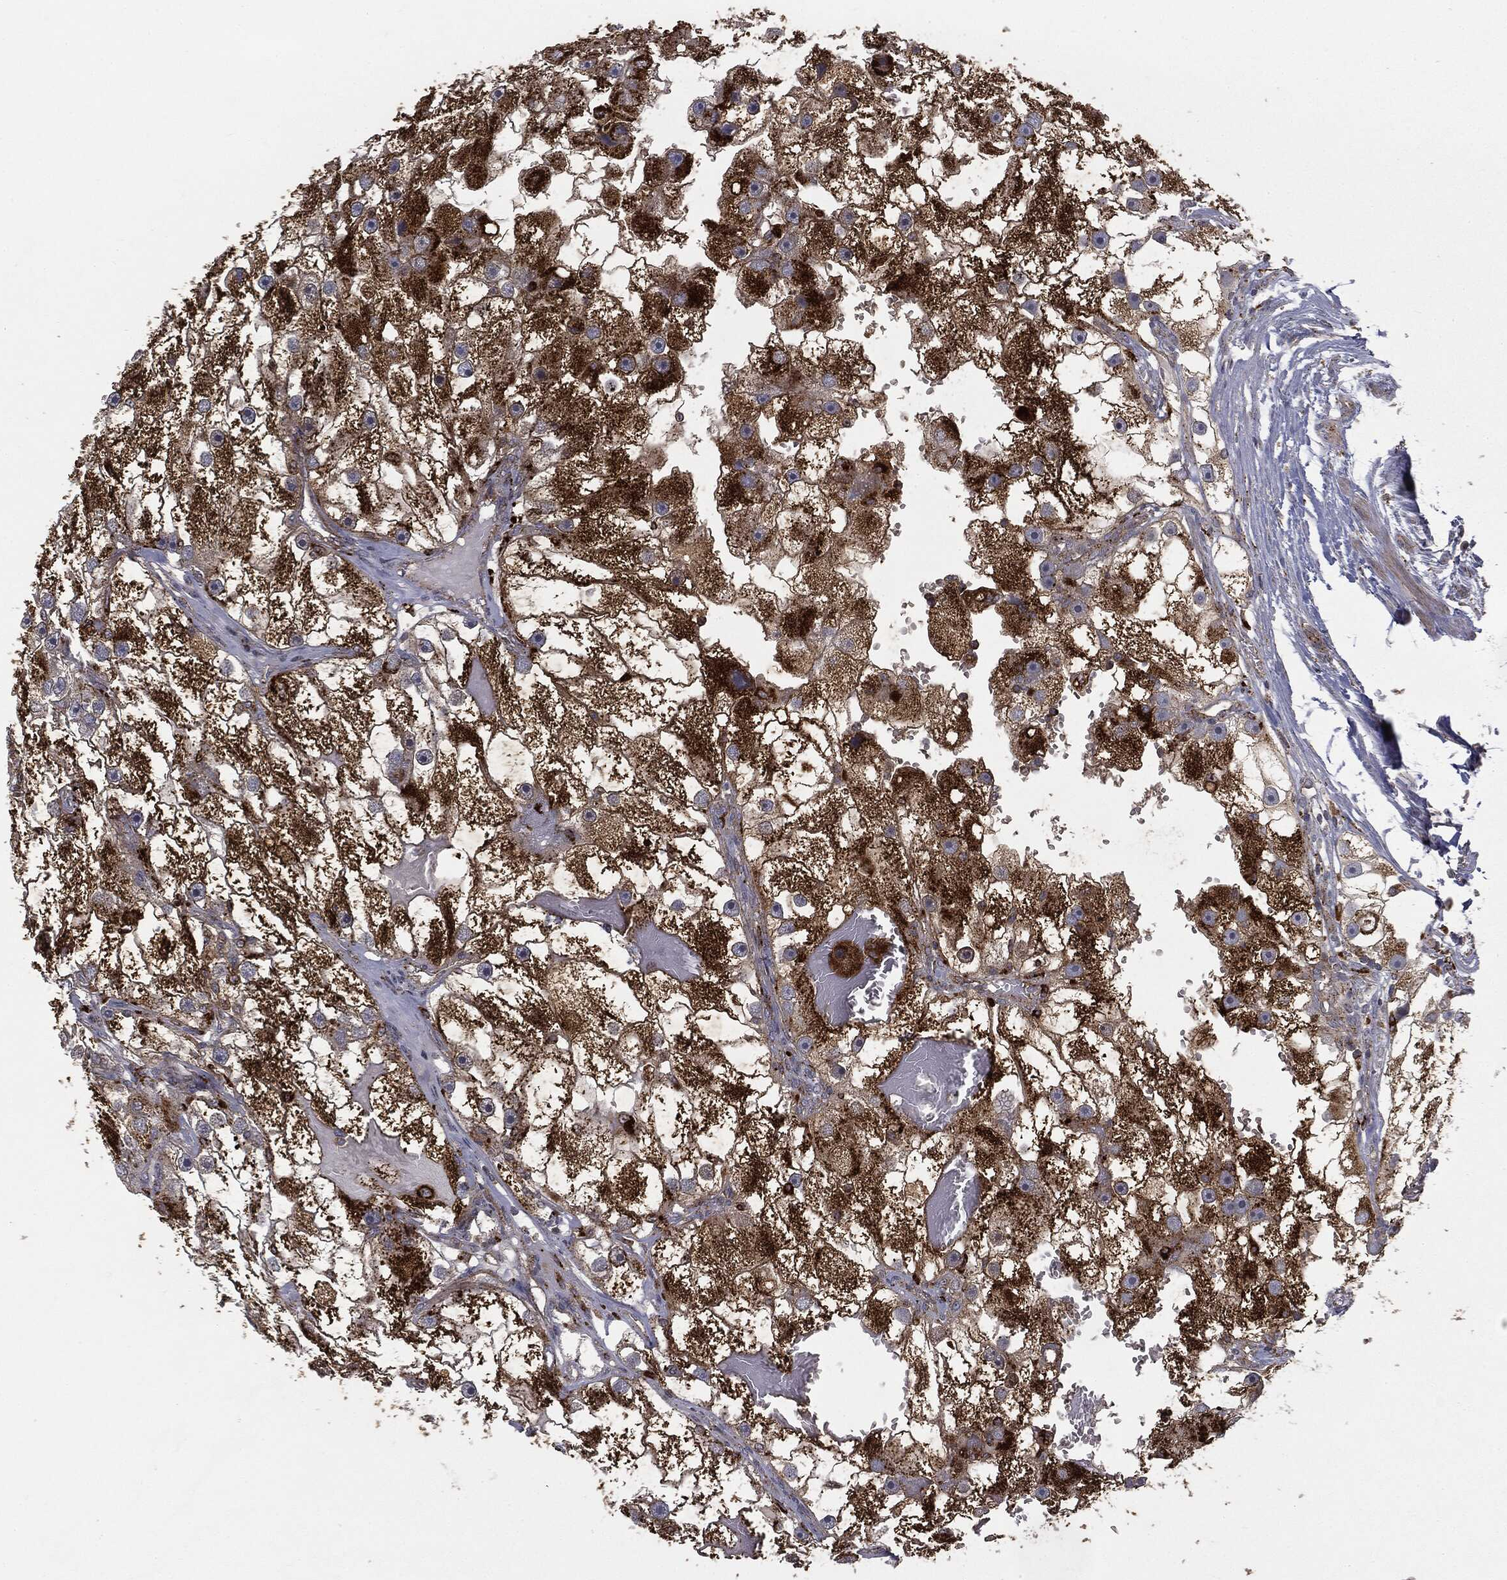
{"staining": {"intensity": "strong", "quantity": ">75%", "location": "cytoplasmic/membranous"}, "tissue": "renal cancer", "cell_type": "Tumor cells", "image_type": "cancer", "snomed": [{"axis": "morphology", "description": "Adenocarcinoma, NOS"}, {"axis": "topography", "description": "Kidney"}], "caption": "Approximately >75% of tumor cells in adenocarcinoma (renal) demonstrate strong cytoplasmic/membranous protein staining as visualized by brown immunohistochemical staining.", "gene": "CTSA", "patient": {"sex": "male", "age": 63}}